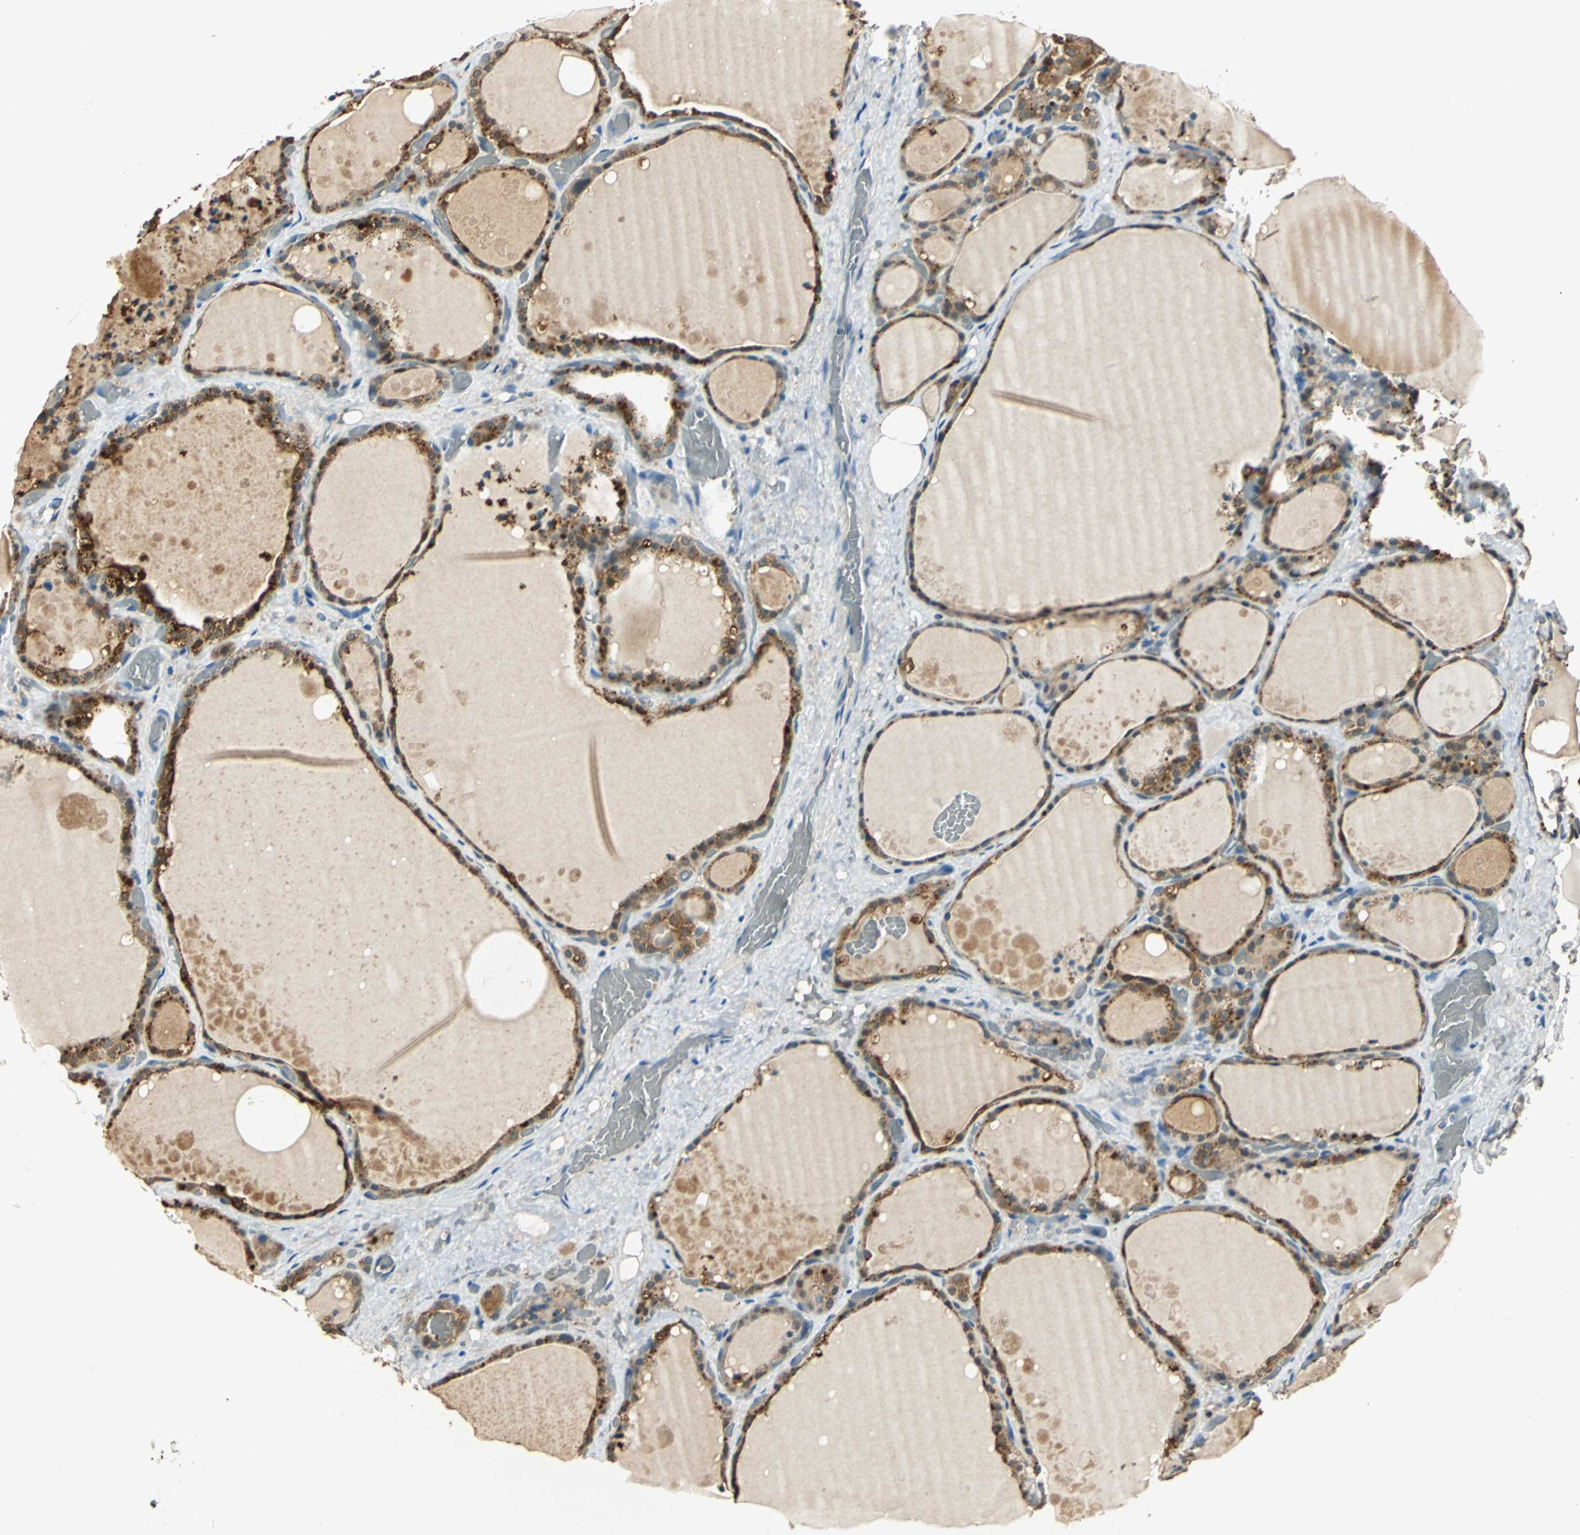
{"staining": {"intensity": "moderate", "quantity": ">75%", "location": "cytoplasmic/membranous"}, "tissue": "thyroid gland", "cell_type": "Glandular cells", "image_type": "normal", "snomed": [{"axis": "morphology", "description": "Normal tissue, NOS"}, {"axis": "topography", "description": "Thyroid gland"}], "caption": "Immunohistochemistry histopathology image of unremarkable thyroid gland: human thyroid gland stained using IHC demonstrates medium levels of moderate protein expression localized specifically in the cytoplasmic/membranous of glandular cells, appearing as a cytoplasmic/membranous brown color.", "gene": "NIT1", "patient": {"sex": "male", "age": 61}}